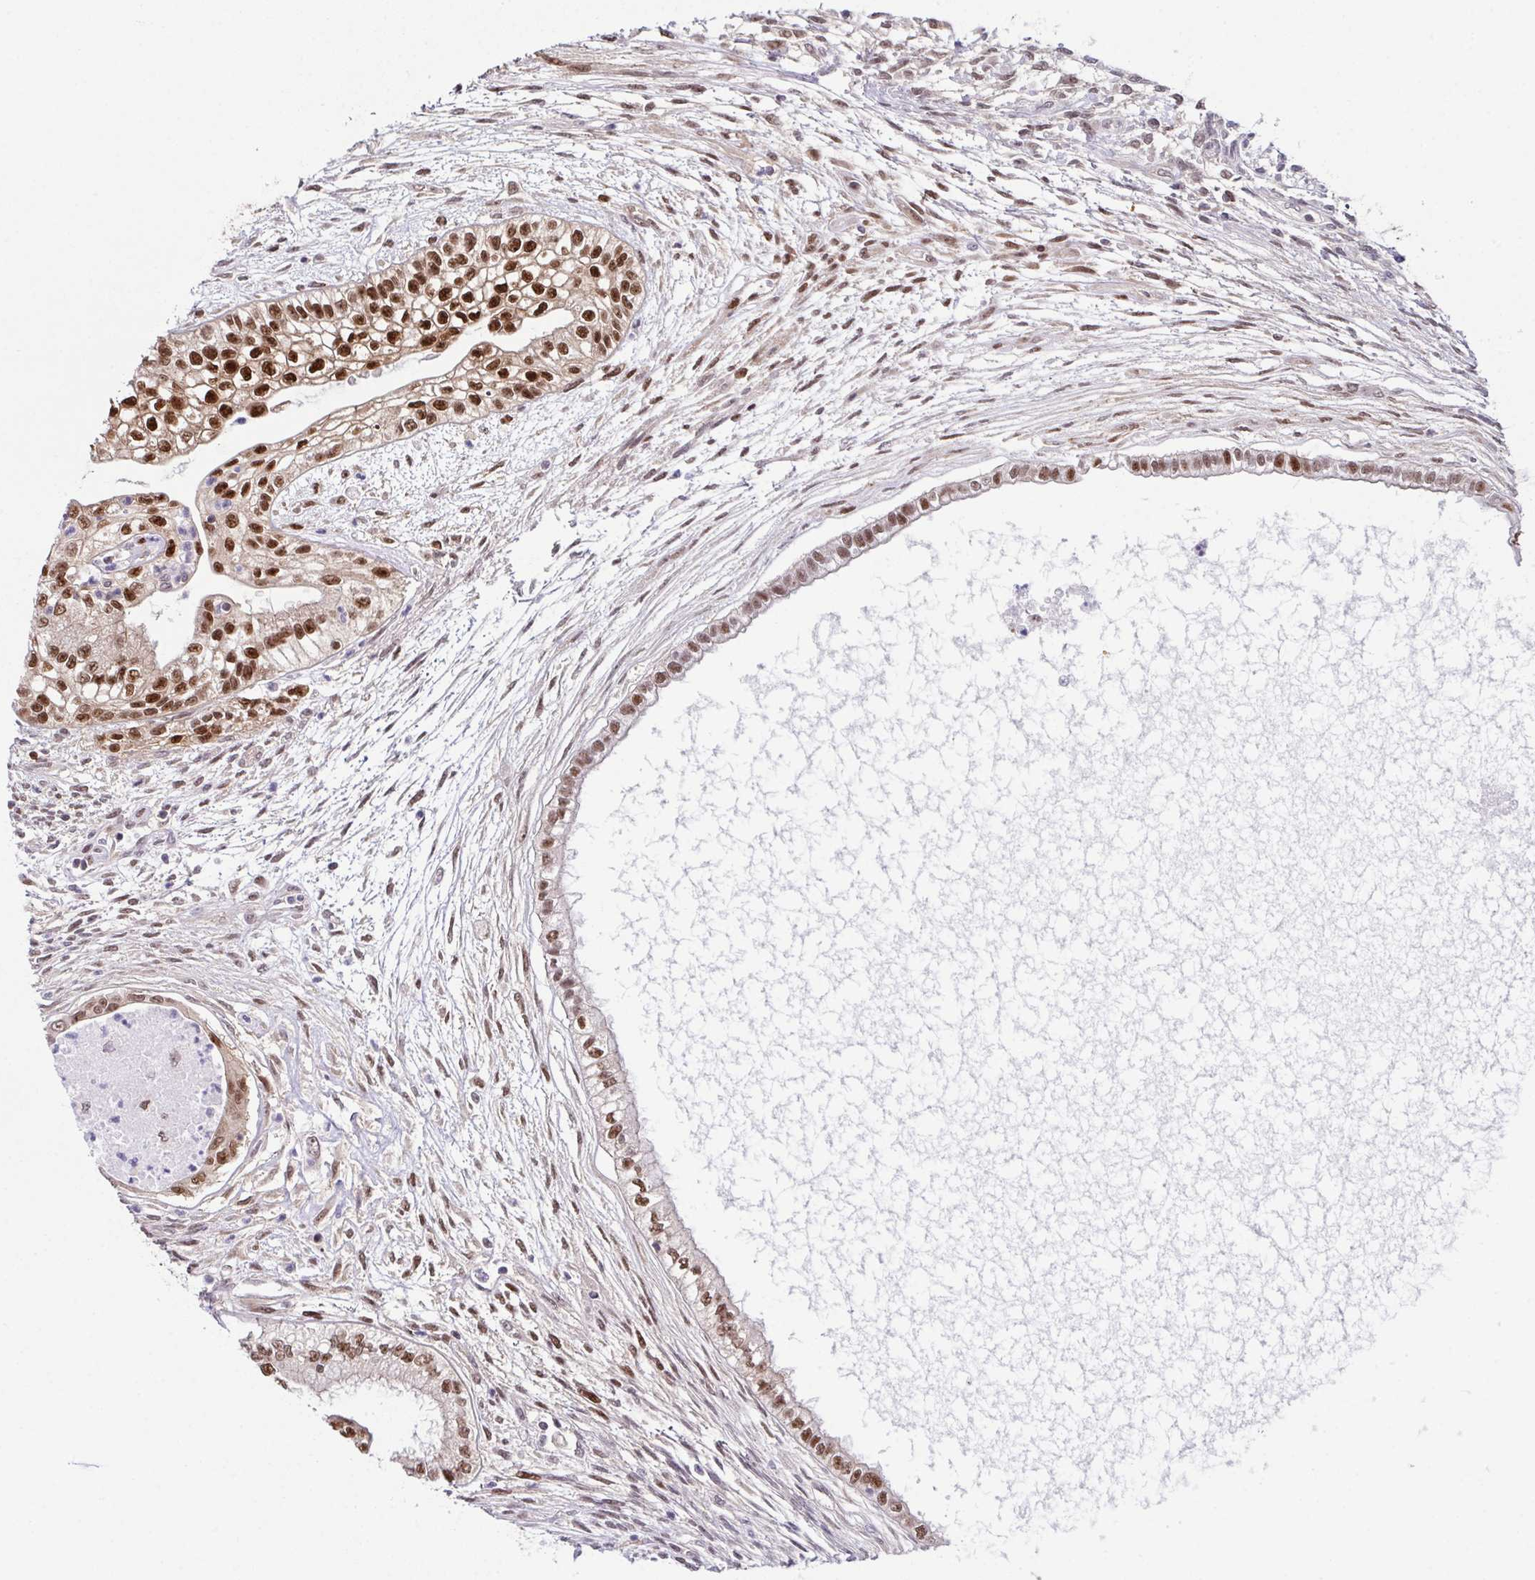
{"staining": {"intensity": "moderate", "quantity": ">75%", "location": "nuclear"}, "tissue": "testis cancer", "cell_type": "Tumor cells", "image_type": "cancer", "snomed": [{"axis": "morphology", "description": "Carcinoma, Embryonal, NOS"}, {"axis": "topography", "description": "Testis"}], "caption": "This is a histology image of immunohistochemistry staining of testis cancer, which shows moderate staining in the nuclear of tumor cells.", "gene": "DNAJB1", "patient": {"sex": "male", "age": 37}}